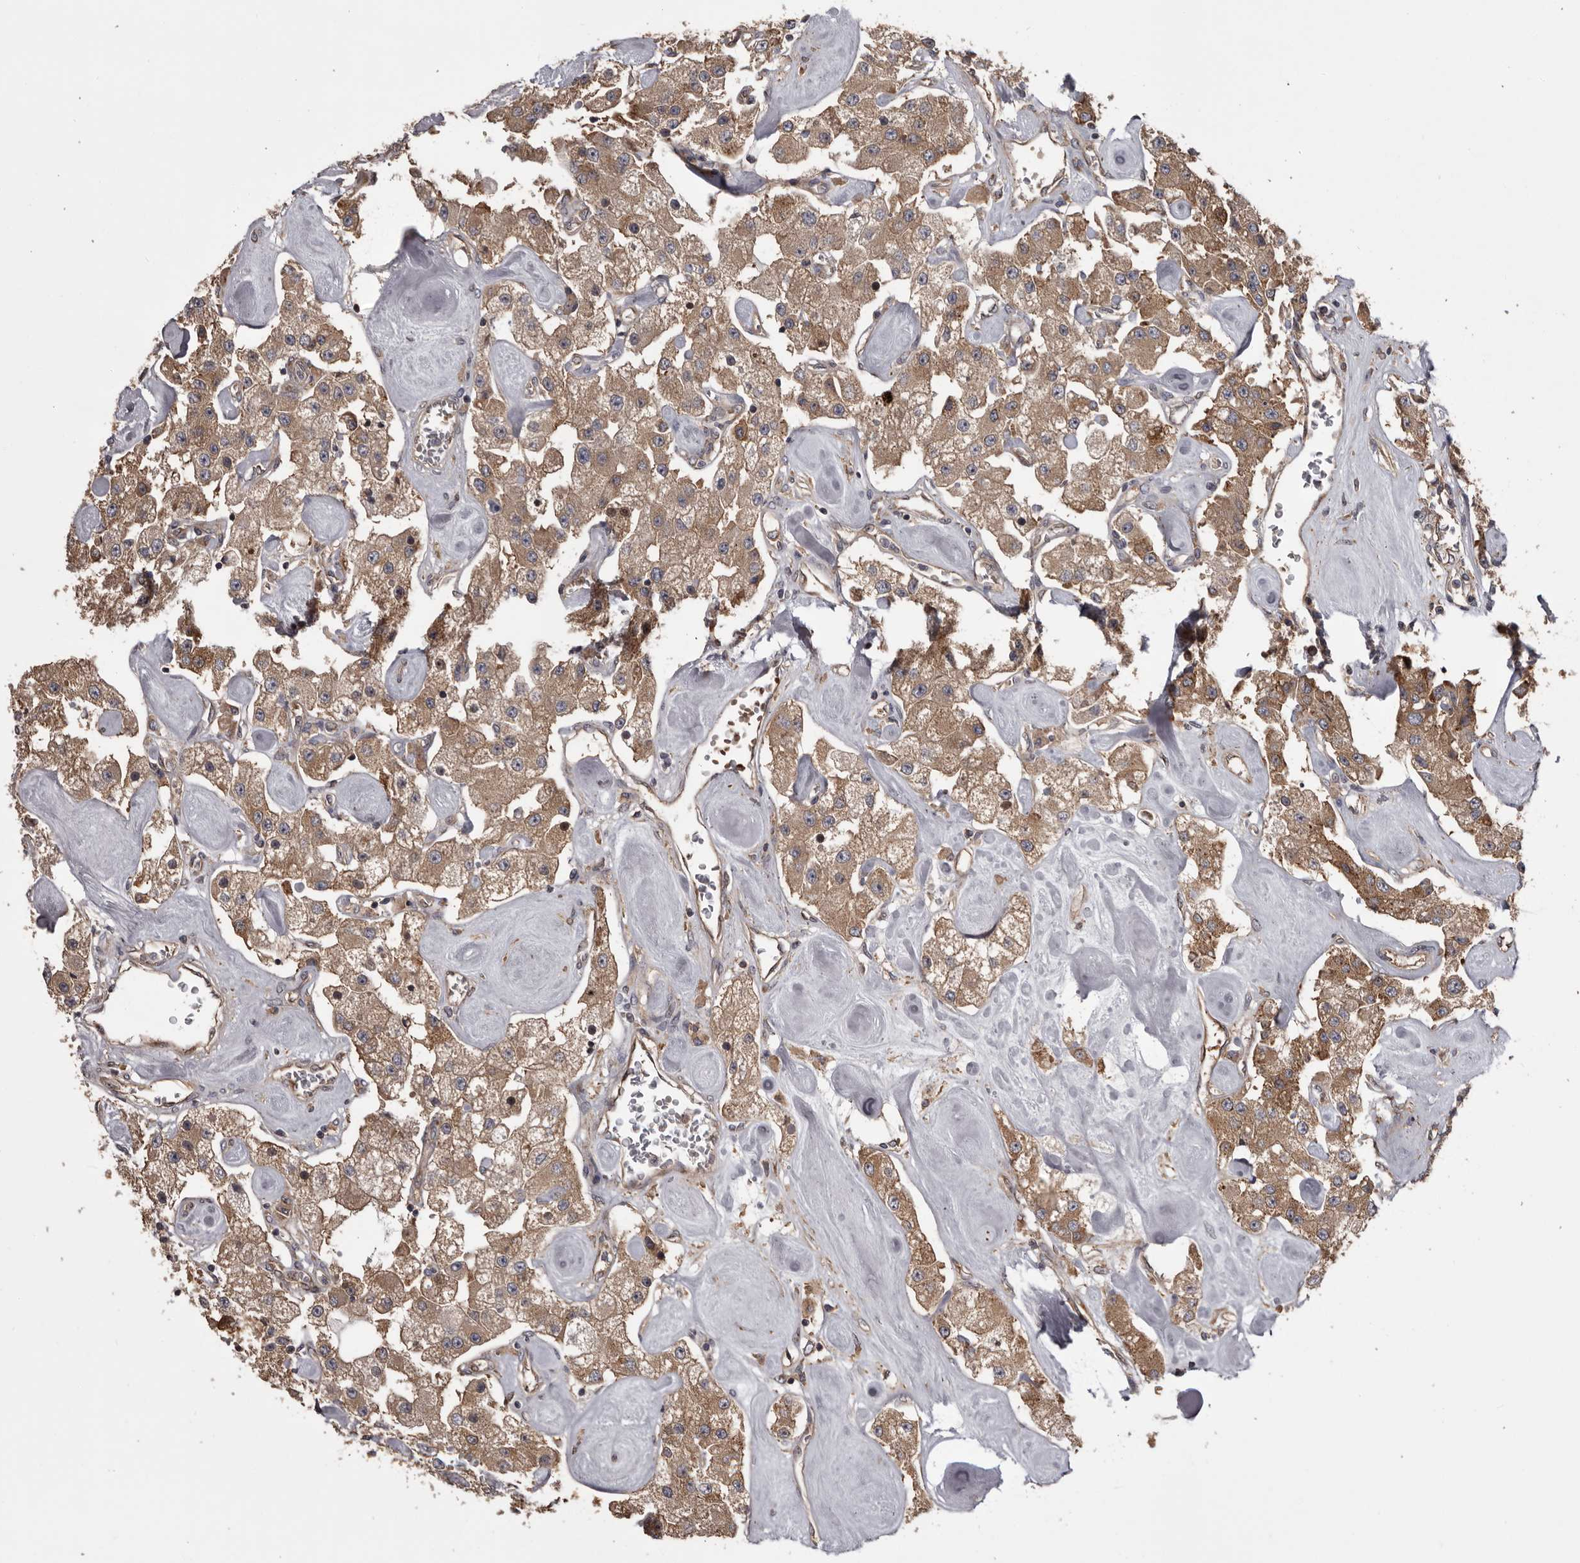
{"staining": {"intensity": "moderate", "quantity": ">75%", "location": "cytoplasmic/membranous"}, "tissue": "carcinoid", "cell_type": "Tumor cells", "image_type": "cancer", "snomed": [{"axis": "morphology", "description": "Carcinoid, malignant, NOS"}, {"axis": "topography", "description": "Pancreas"}], "caption": "Carcinoid stained with immunohistochemistry (IHC) demonstrates moderate cytoplasmic/membranous staining in about >75% of tumor cells. Using DAB (3,3'-diaminobenzidine) (brown) and hematoxylin (blue) stains, captured at high magnification using brightfield microscopy.", "gene": "DARS1", "patient": {"sex": "male", "age": 41}}